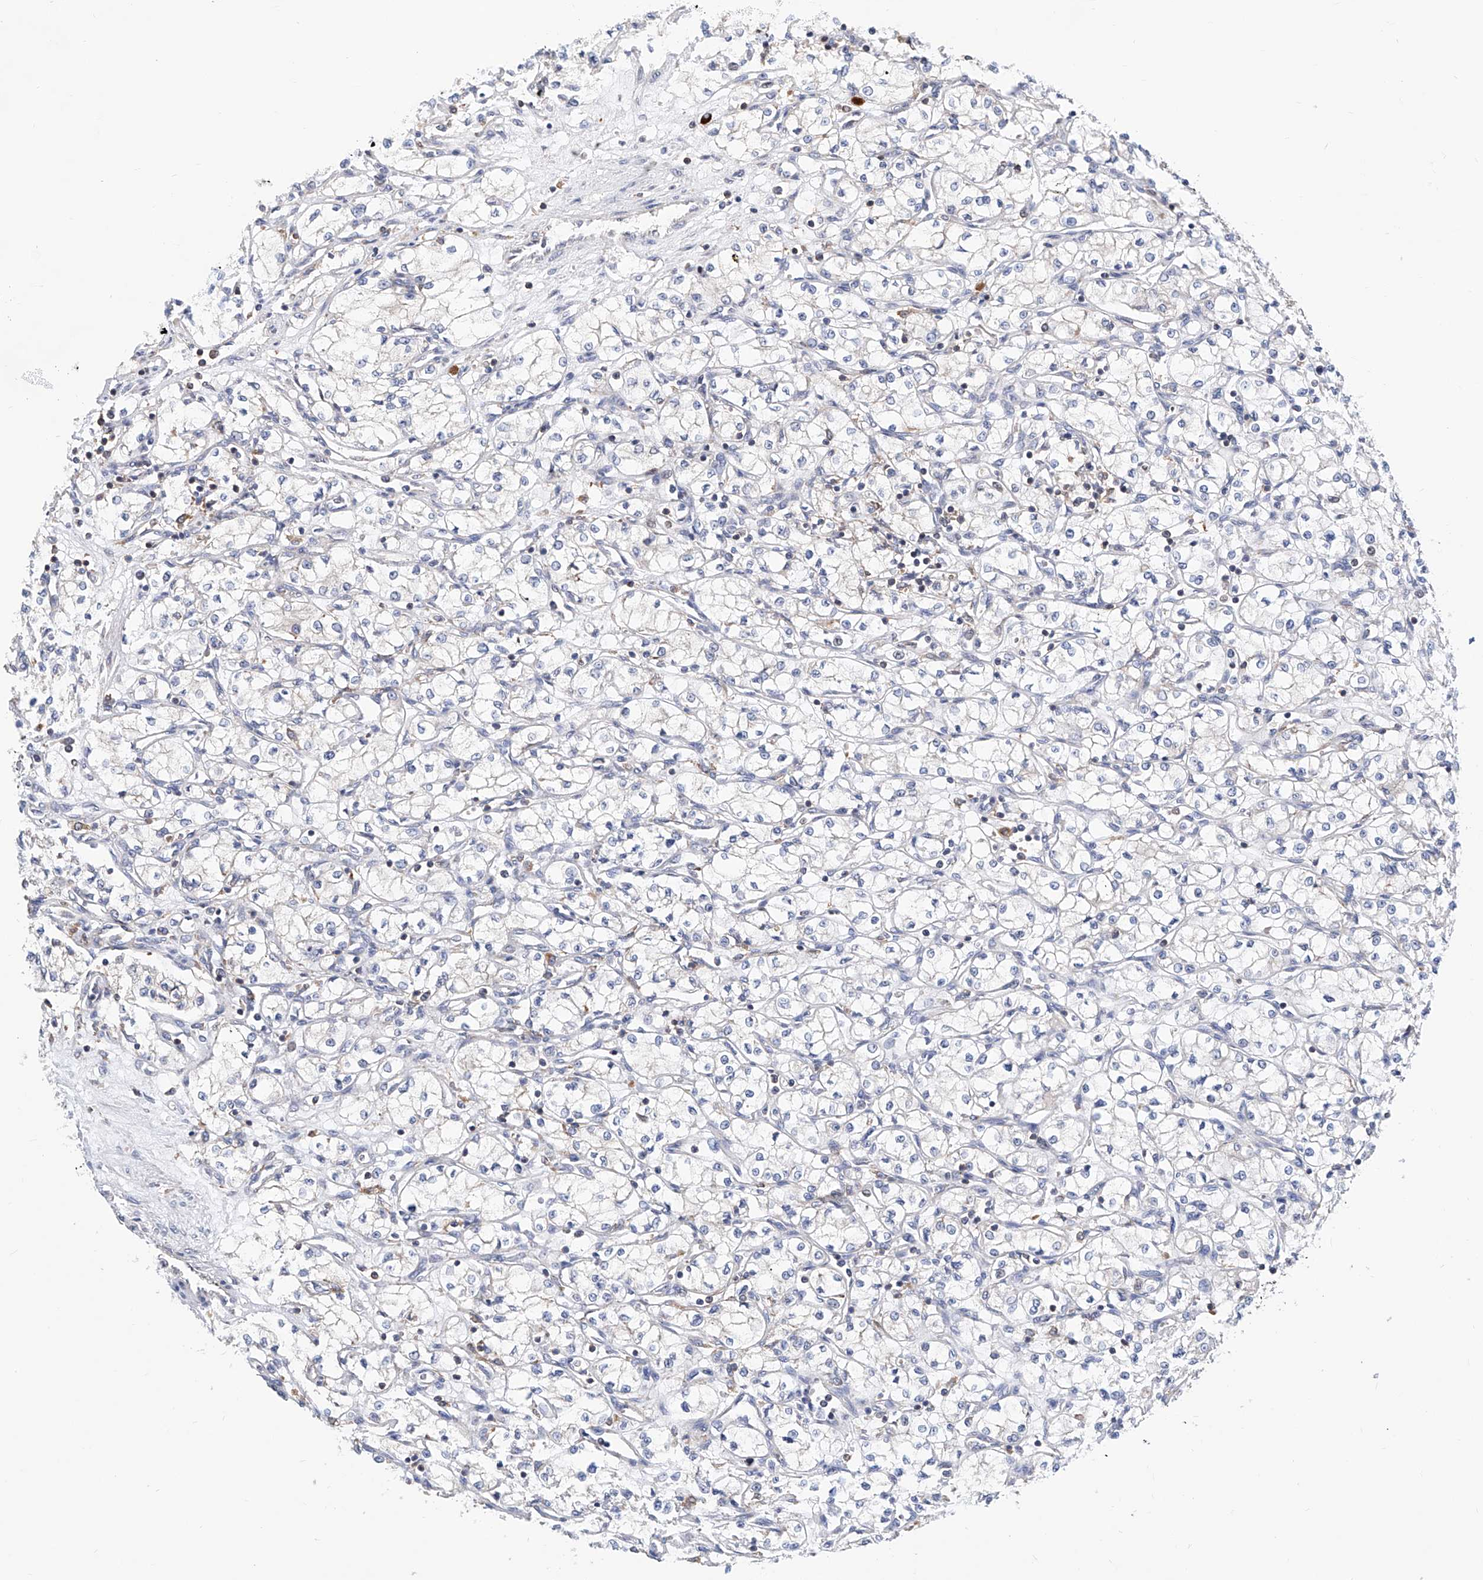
{"staining": {"intensity": "negative", "quantity": "none", "location": "none"}, "tissue": "renal cancer", "cell_type": "Tumor cells", "image_type": "cancer", "snomed": [{"axis": "morphology", "description": "Adenocarcinoma, NOS"}, {"axis": "topography", "description": "Kidney"}], "caption": "Tumor cells are negative for brown protein staining in renal cancer.", "gene": "MAD2L1", "patient": {"sex": "male", "age": 59}}